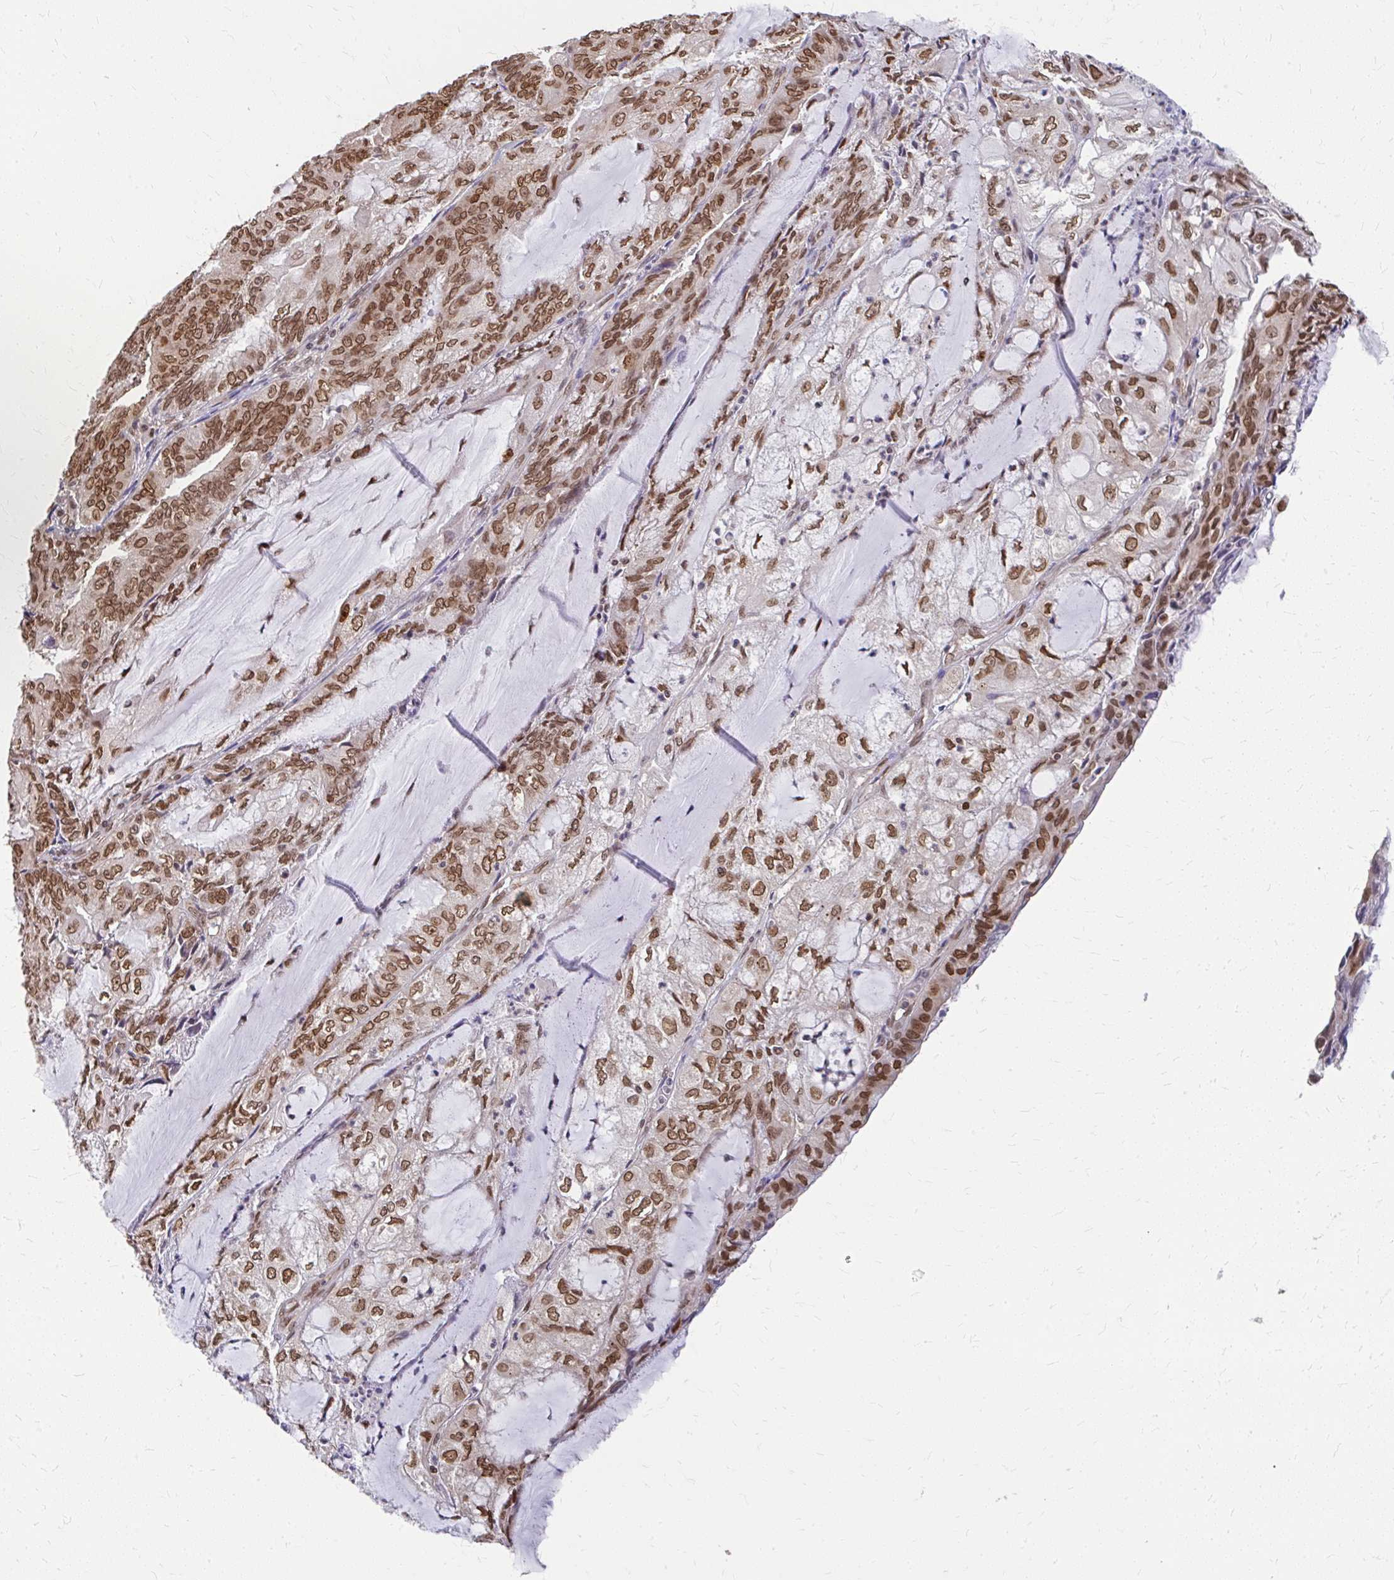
{"staining": {"intensity": "moderate", "quantity": ">75%", "location": "cytoplasmic/membranous,nuclear"}, "tissue": "endometrial cancer", "cell_type": "Tumor cells", "image_type": "cancer", "snomed": [{"axis": "morphology", "description": "Adenocarcinoma, NOS"}, {"axis": "topography", "description": "Endometrium"}], "caption": "Tumor cells exhibit moderate cytoplasmic/membranous and nuclear positivity in approximately >75% of cells in endometrial cancer (adenocarcinoma).", "gene": "XPO1", "patient": {"sex": "female", "age": 81}}